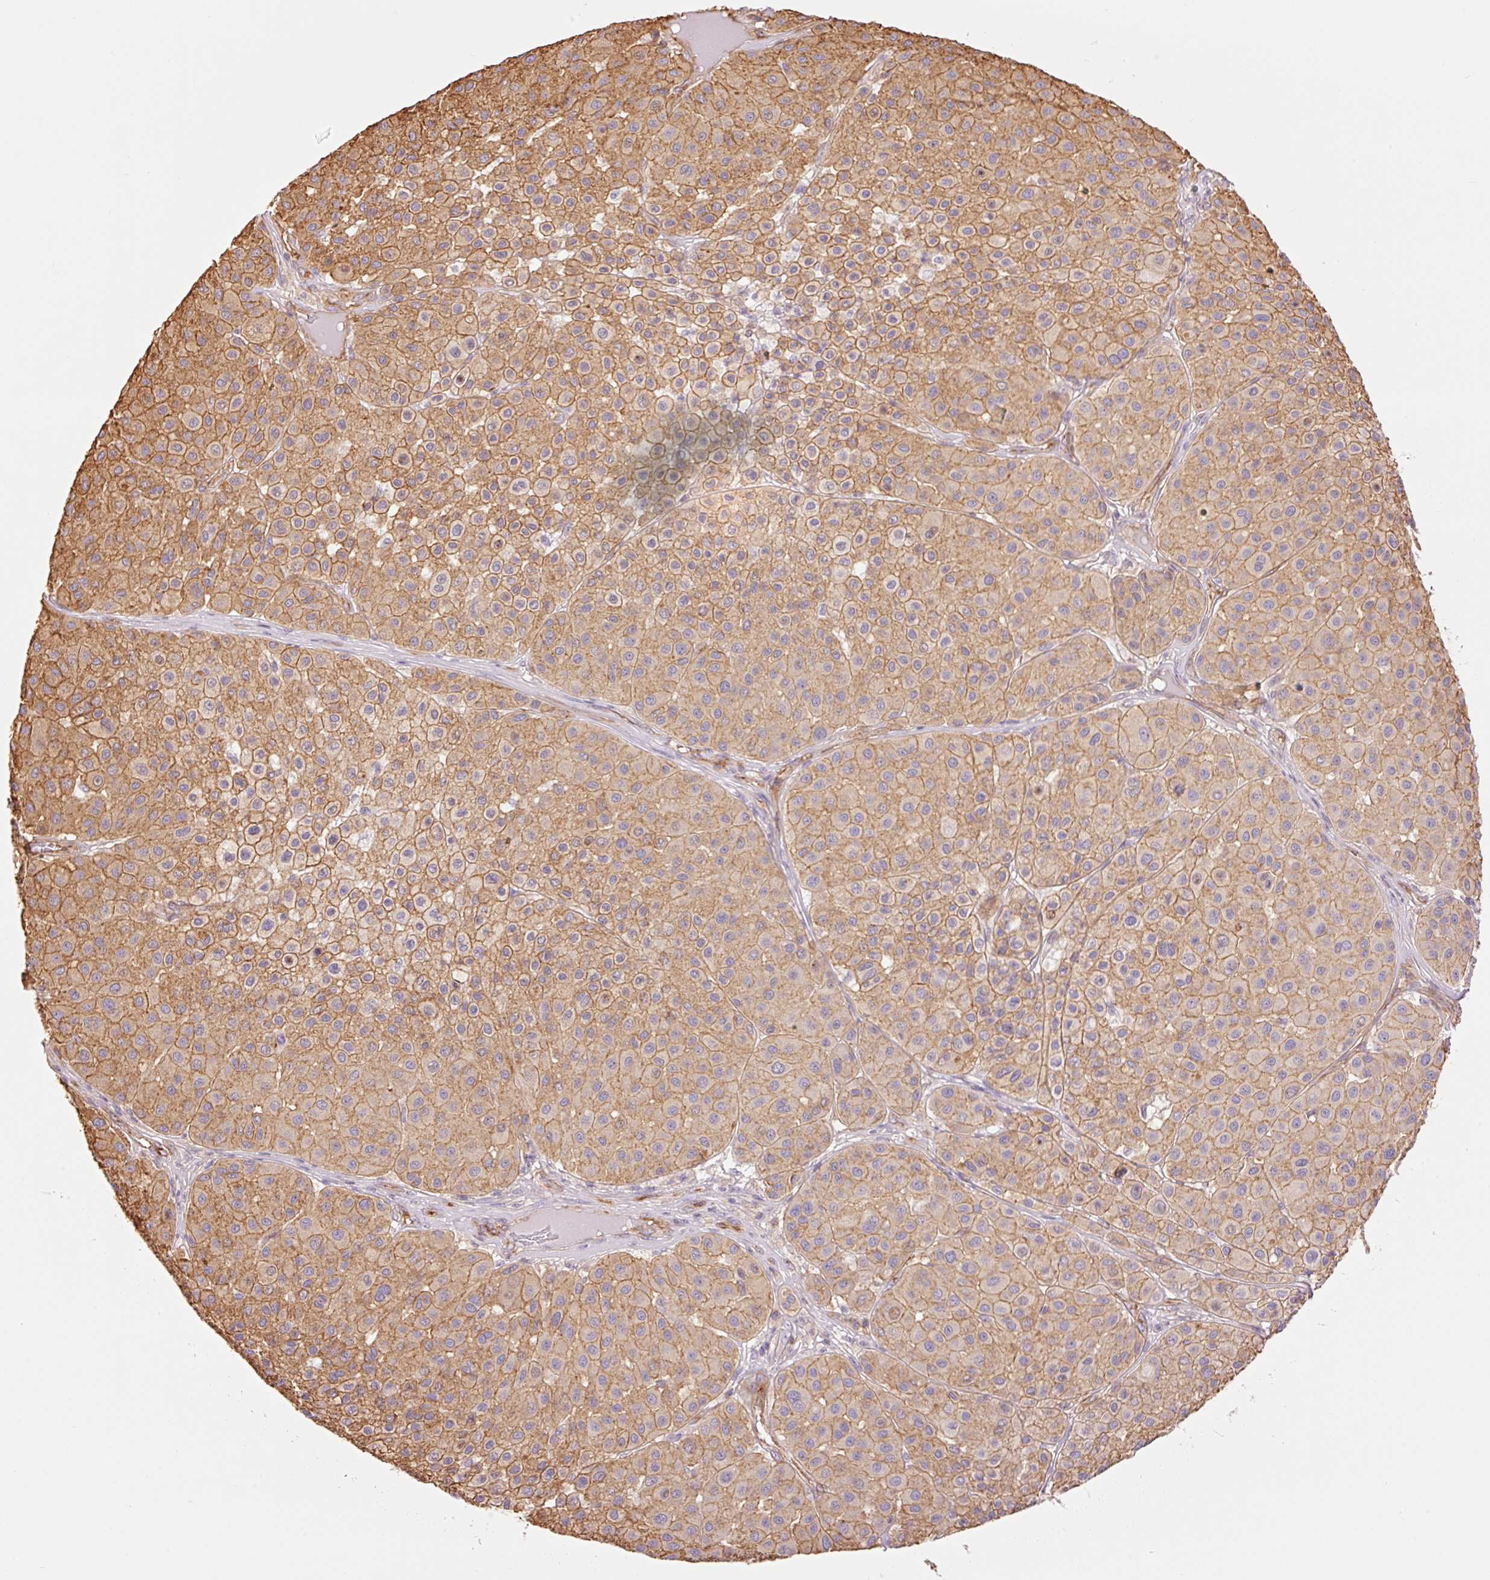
{"staining": {"intensity": "moderate", "quantity": ">75%", "location": "cytoplasmic/membranous"}, "tissue": "melanoma", "cell_type": "Tumor cells", "image_type": "cancer", "snomed": [{"axis": "morphology", "description": "Malignant melanoma, Metastatic site"}, {"axis": "topography", "description": "Smooth muscle"}], "caption": "Malignant melanoma (metastatic site) stained for a protein reveals moderate cytoplasmic/membranous positivity in tumor cells.", "gene": "PPP1R1B", "patient": {"sex": "male", "age": 41}}